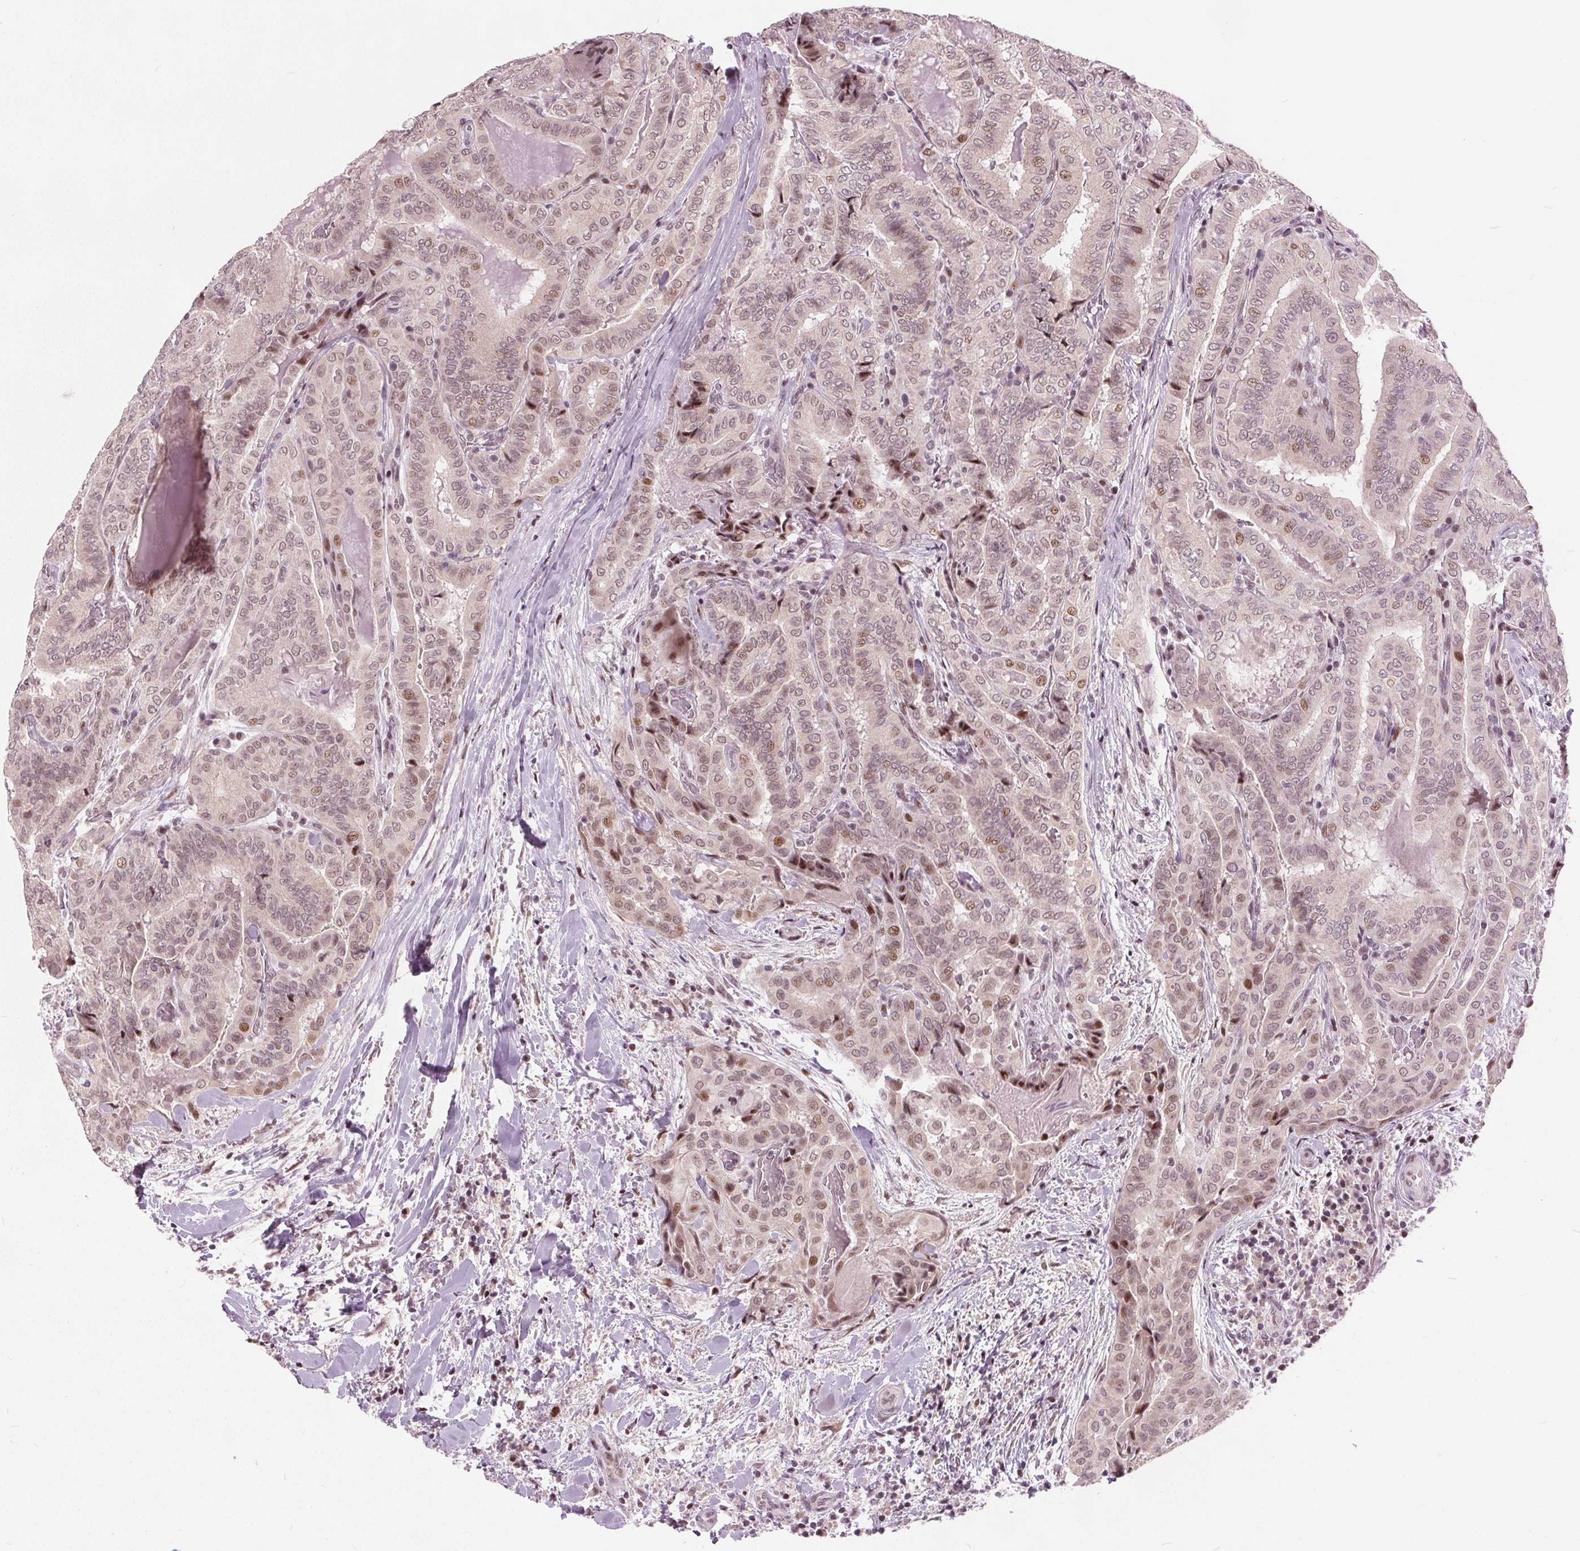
{"staining": {"intensity": "weak", "quantity": ">75%", "location": "nuclear"}, "tissue": "thyroid cancer", "cell_type": "Tumor cells", "image_type": "cancer", "snomed": [{"axis": "morphology", "description": "Papillary adenocarcinoma, NOS"}, {"axis": "topography", "description": "Thyroid gland"}], "caption": "Papillary adenocarcinoma (thyroid) stained for a protein exhibits weak nuclear positivity in tumor cells.", "gene": "TTC34", "patient": {"sex": "female", "age": 61}}